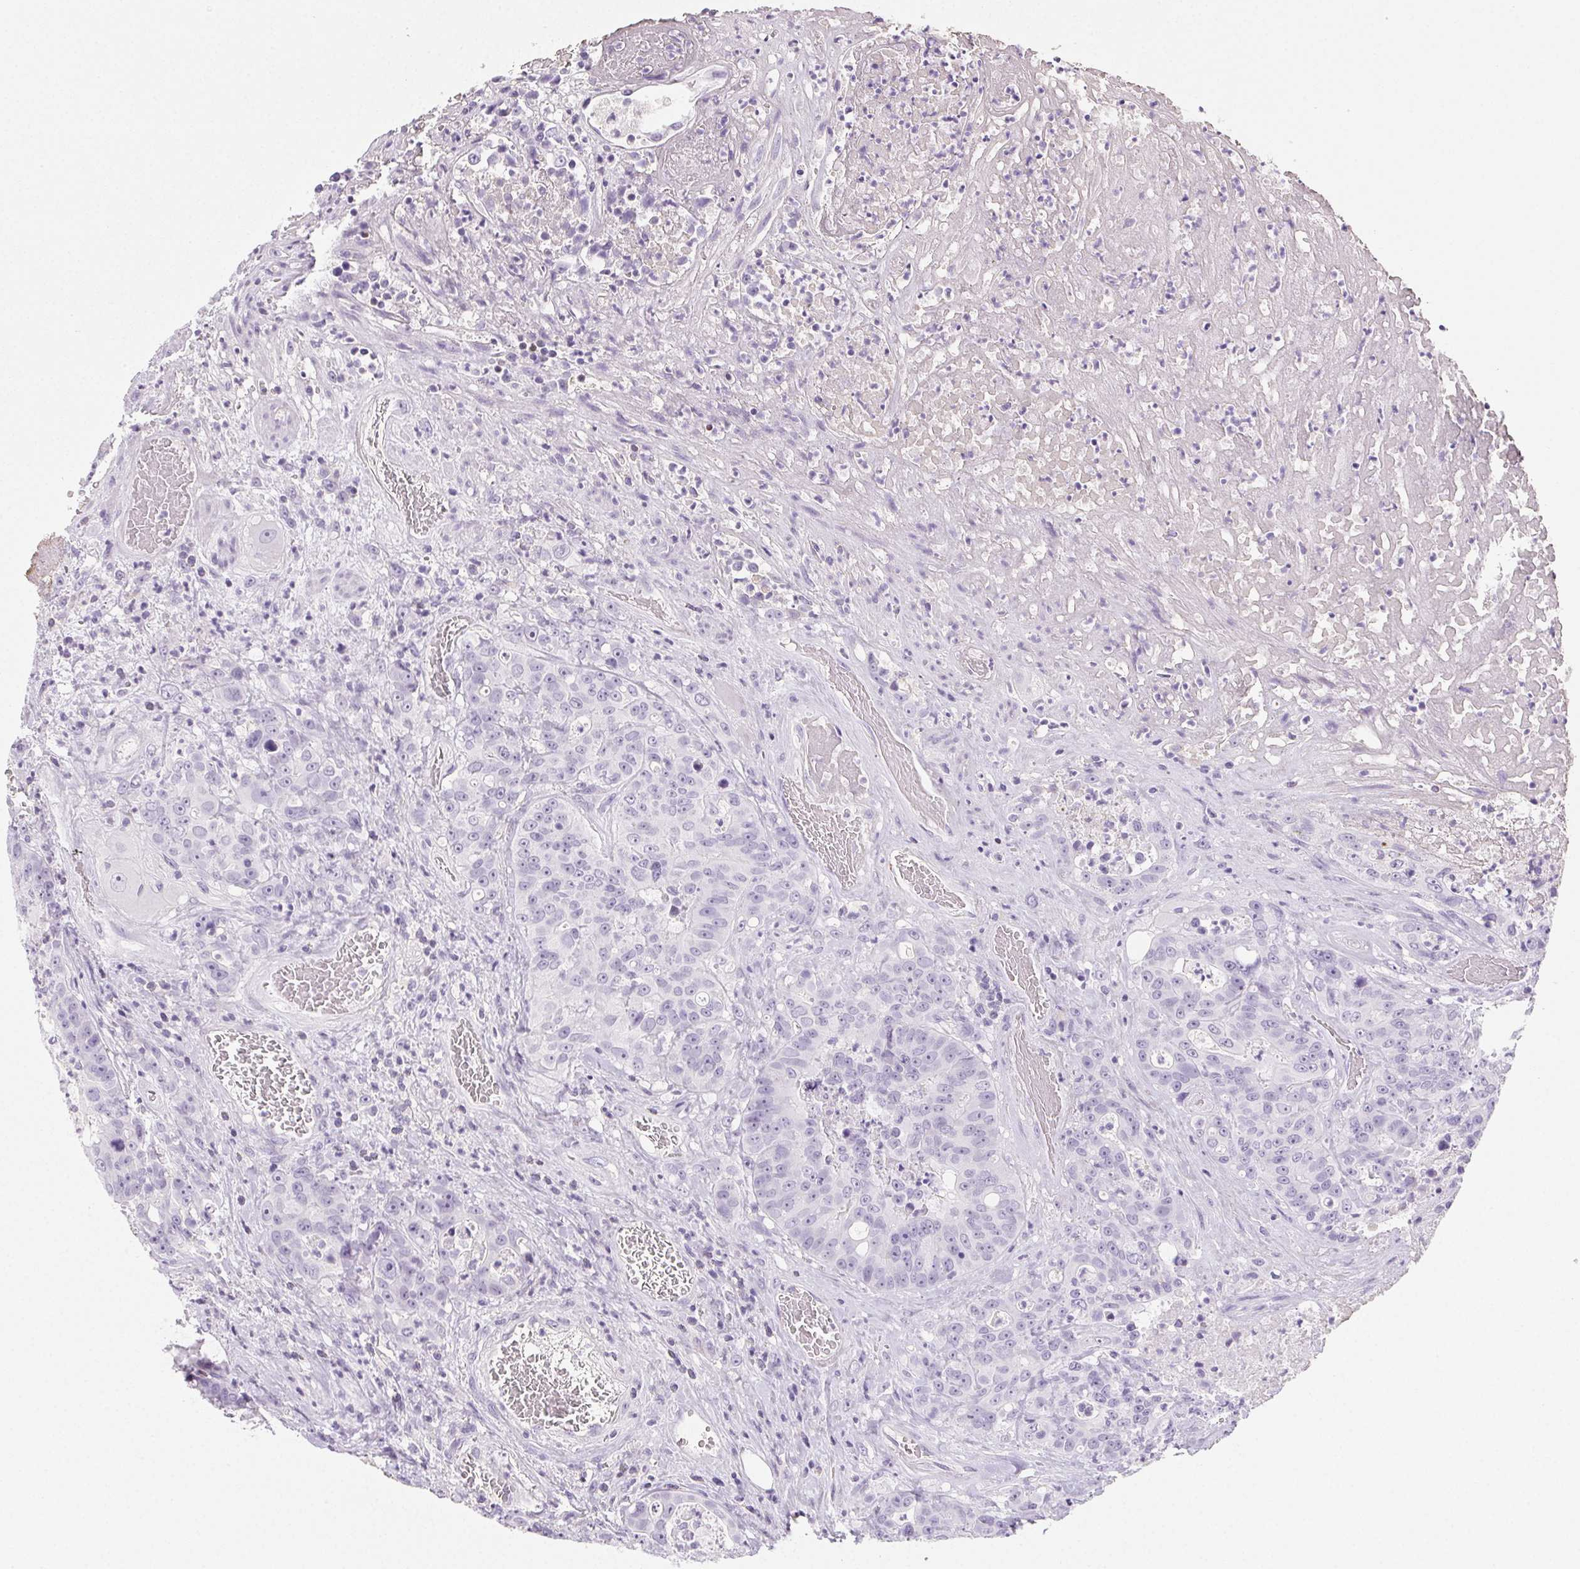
{"staining": {"intensity": "negative", "quantity": "none", "location": "none"}, "tissue": "colorectal cancer", "cell_type": "Tumor cells", "image_type": "cancer", "snomed": [{"axis": "morphology", "description": "Adenocarcinoma, NOS"}, {"axis": "topography", "description": "Rectum"}], "caption": "Human colorectal cancer (adenocarcinoma) stained for a protein using immunohistochemistry (IHC) reveals no staining in tumor cells.", "gene": "BEND2", "patient": {"sex": "female", "age": 62}}